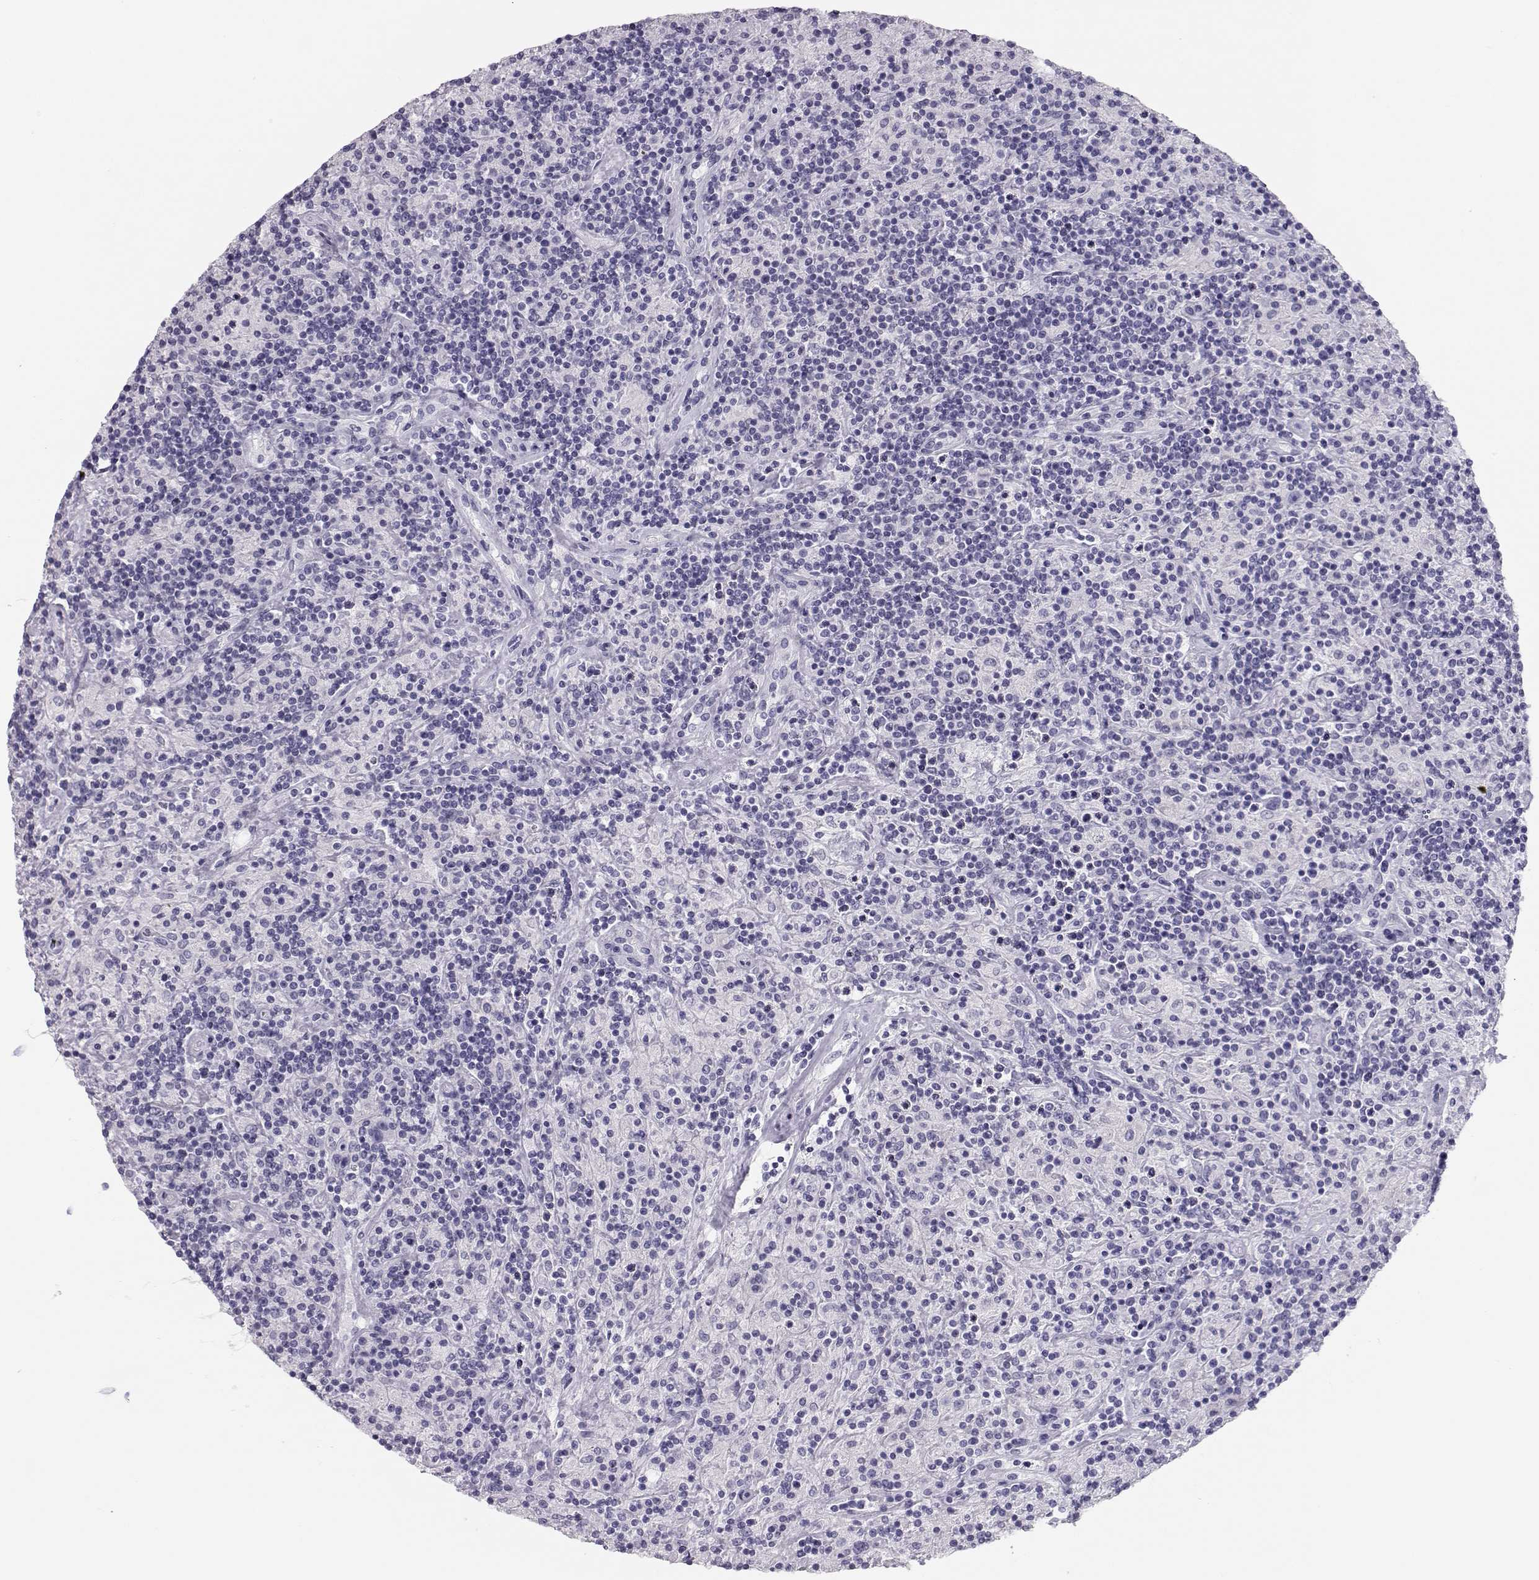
{"staining": {"intensity": "negative", "quantity": "none", "location": "none"}, "tissue": "lymphoma", "cell_type": "Tumor cells", "image_type": "cancer", "snomed": [{"axis": "morphology", "description": "Hodgkin's disease, NOS"}, {"axis": "topography", "description": "Lymph node"}], "caption": "Human lymphoma stained for a protein using immunohistochemistry displays no staining in tumor cells.", "gene": "MAGEC1", "patient": {"sex": "male", "age": 70}}